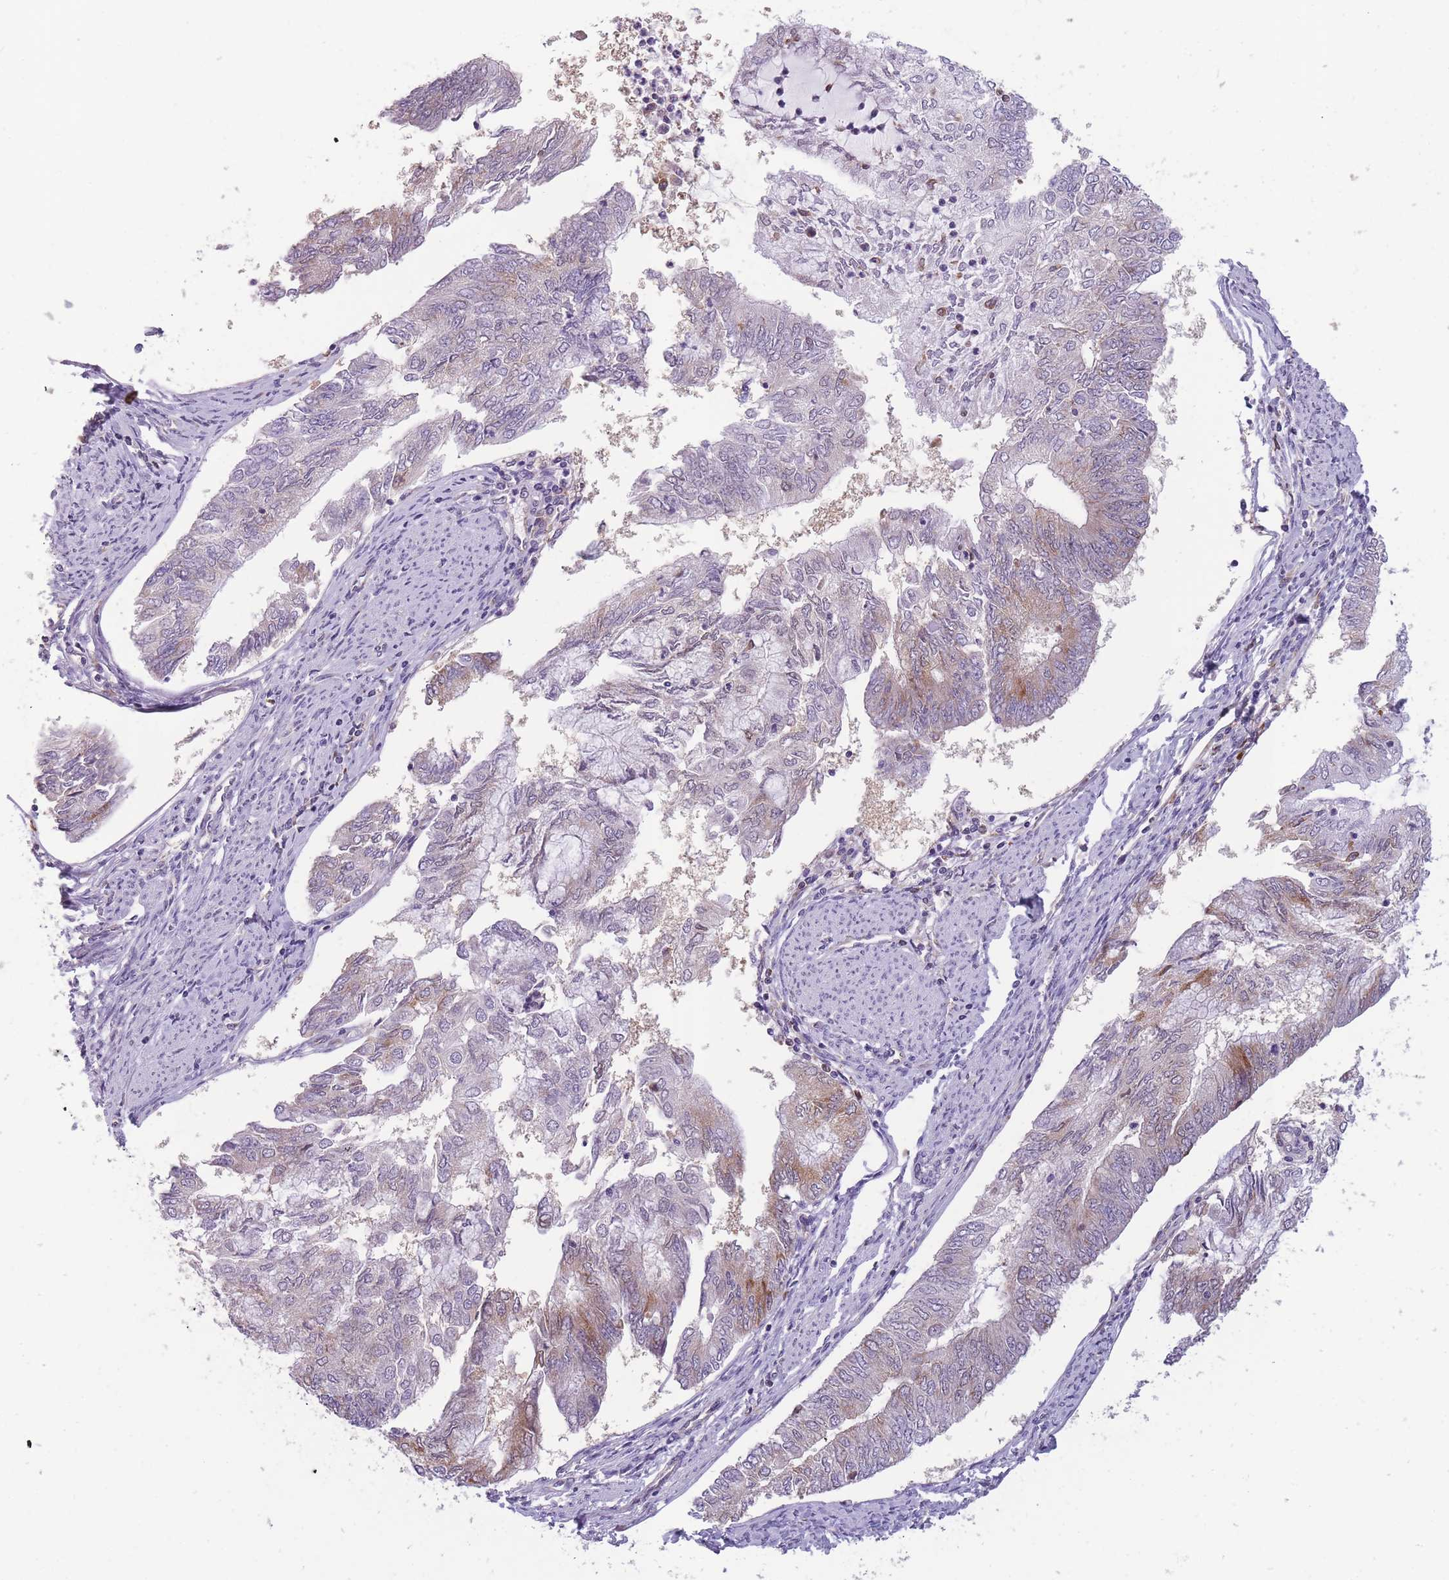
{"staining": {"intensity": "moderate", "quantity": "<25%", "location": "cytoplasmic/membranous"}, "tissue": "endometrial cancer", "cell_type": "Tumor cells", "image_type": "cancer", "snomed": [{"axis": "morphology", "description": "Adenocarcinoma, NOS"}, {"axis": "topography", "description": "Endometrium"}], "caption": "Immunohistochemistry (IHC) image of human endometrial cancer stained for a protein (brown), which demonstrates low levels of moderate cytoplasmic/membranous staining in approximately <25% of tumor cells.", "gene": "TMEM121", "patient": {"sex": "female", "age": 68}}